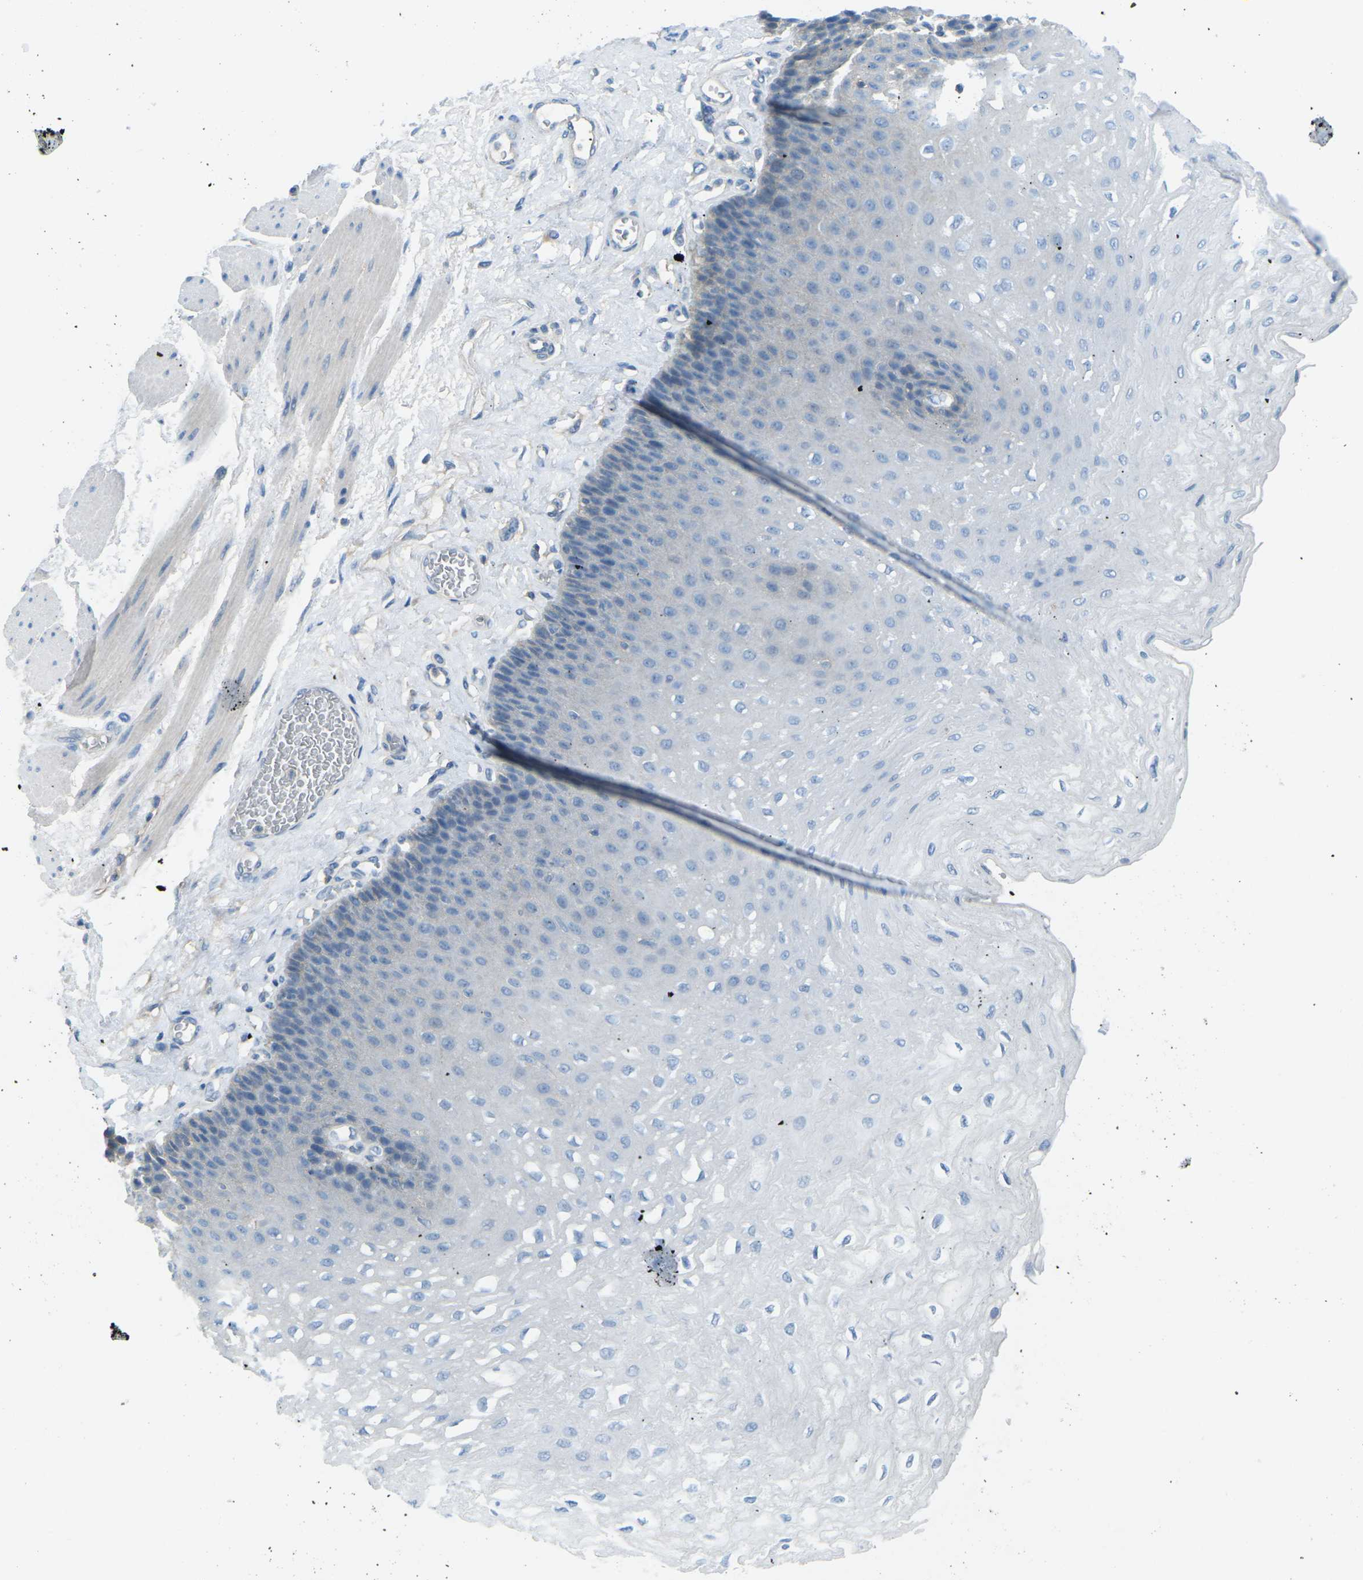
{"staining": {"intensity": "negative", "quantity": "none", "location": "none"}, "tissue": "esophagus", "cell_type": "Squamous epithelial cells", "image_type": "normal", "snomed": [{"axis": "morphology", "description": "Normal tissue, NOS"}, {"axis": "topography", "description": "Esophagus"}], "caption": "Immunohistochemistry photomicrograph of normal esophagus: human esophagus stained with DAB reveals no significant protein staining in squamous epithelial cells.", "gene": "CD47", "patient": {"sex": "female", "age": 72}}